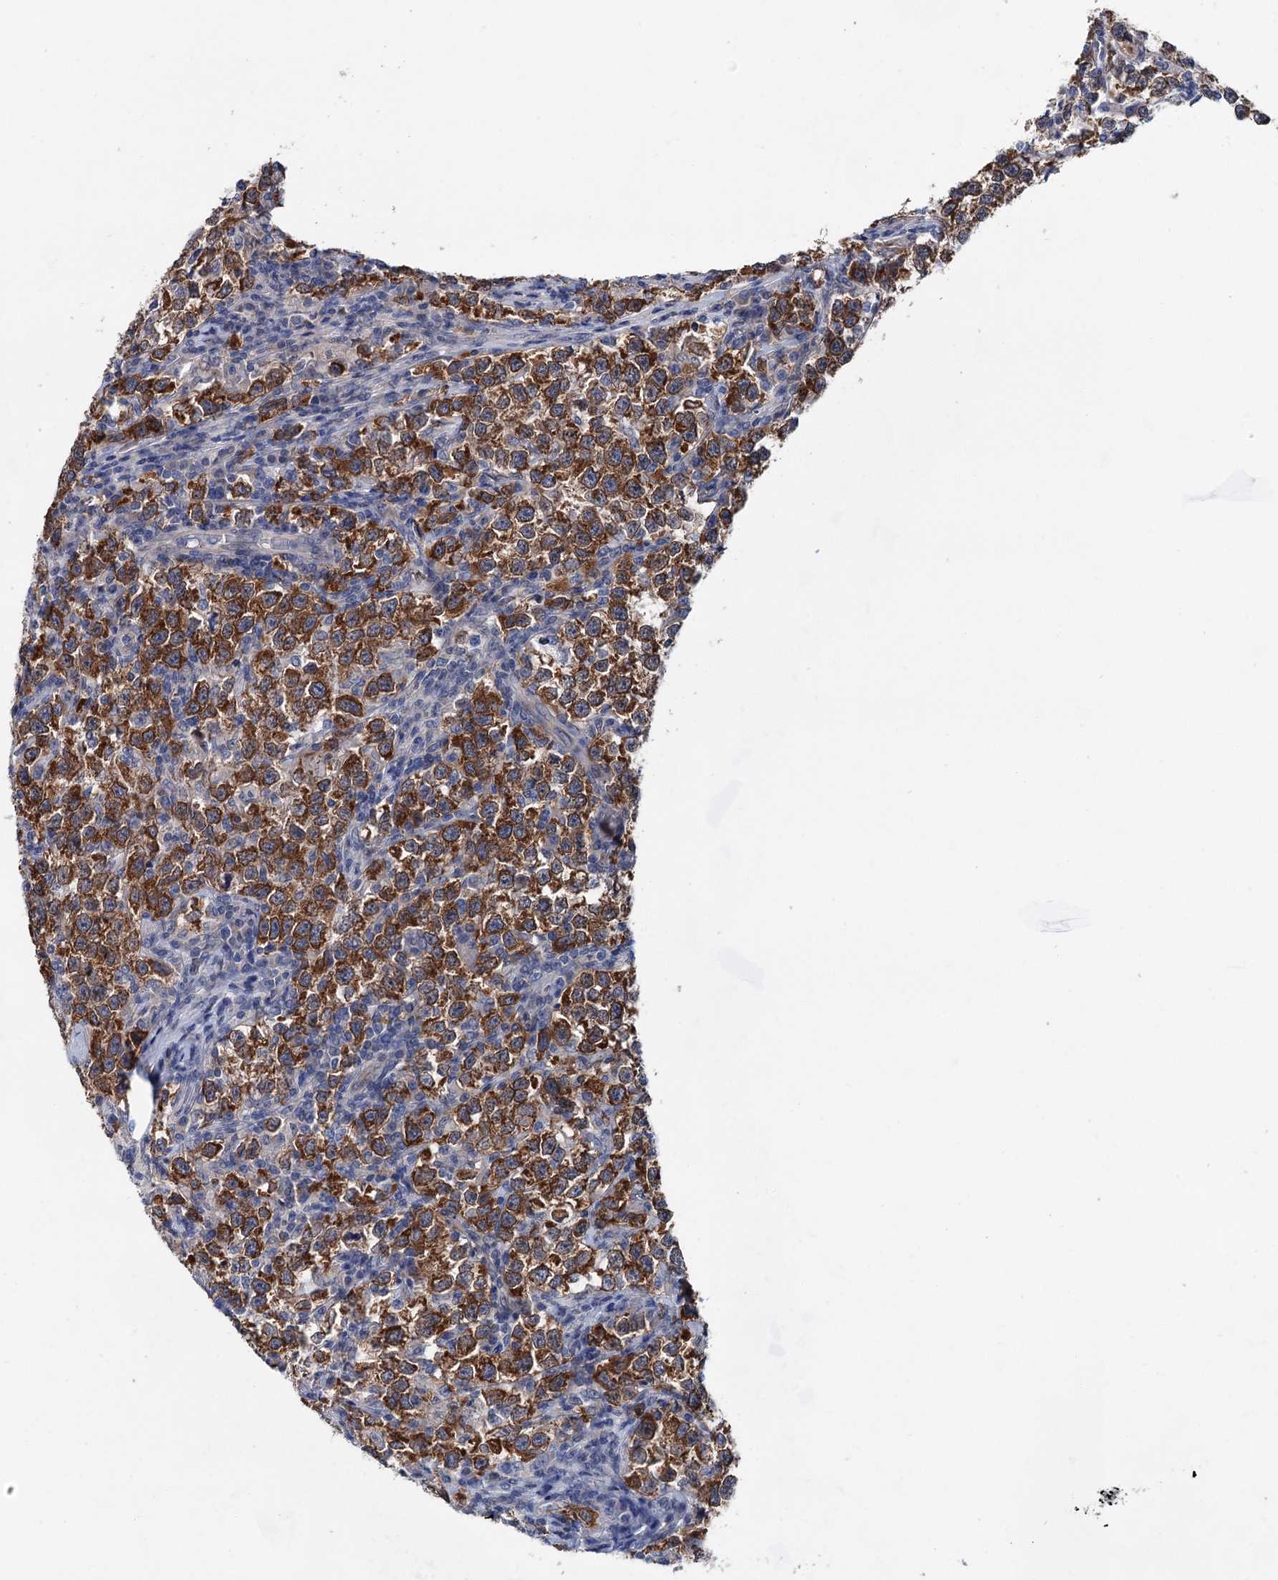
{"staining": {"intensity": "strong", "quantity": ">75%", "location": "cytoplasmic/membranous"}, "tissue": "testis cancer", "cell_type": "Tumor cells", "image_type": "cancer", "snomed": [{"axis": "morphology", "description": "Normal tissue, NOS"}, {"axis": "morphology", "description": "Seminoma, NOS"}, {"axis": "topography", "description": "Testis"}], "caption": "There is high levels of strong cytoplasmic/membranous expression in tumor cells of testis cancer (seminoma), as demonstrated by immunohistochemical staining (brown color).", "gene": "MORN3", "patient": {"sex": "male", "age": 43}}